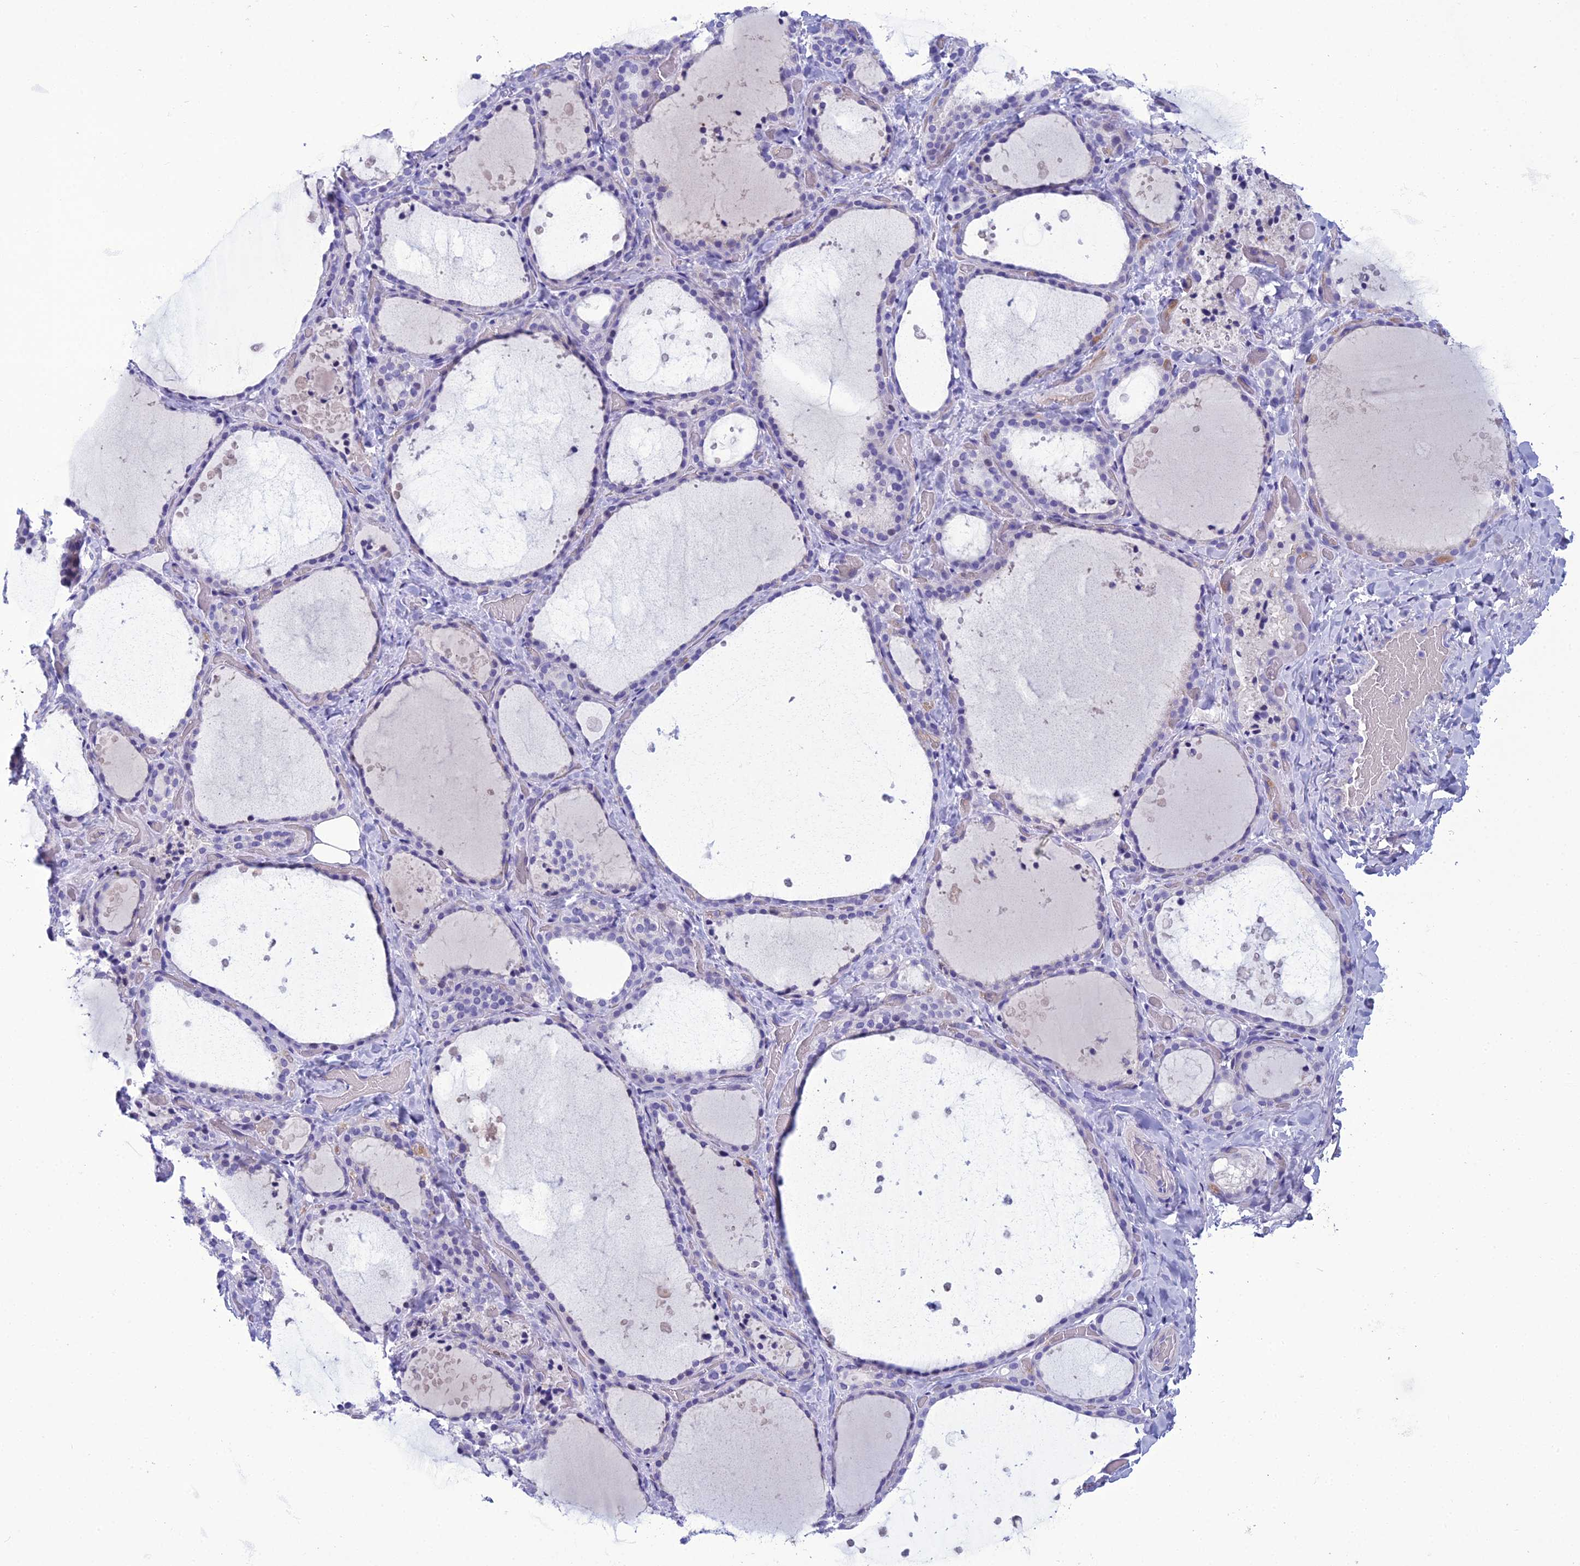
{"staining": {"intensity": "negative", "quantity": "none", "location": "none"}, "tissue": "thyroid gland", "cell_type": "Glandular cells", "image_type": "normal", "snomed": [{"axis": "morphology", "description": "Normal tissue, NOS"}, {"axis": "topography", "description": "Thyroid gland"}], "caption": "Immunohistochemical staining of unremarkable thyroid gland exhibits no significant staining in glandular cells.", "gene": "CRB2", "patient": {"sex": "female", "age": 44}}